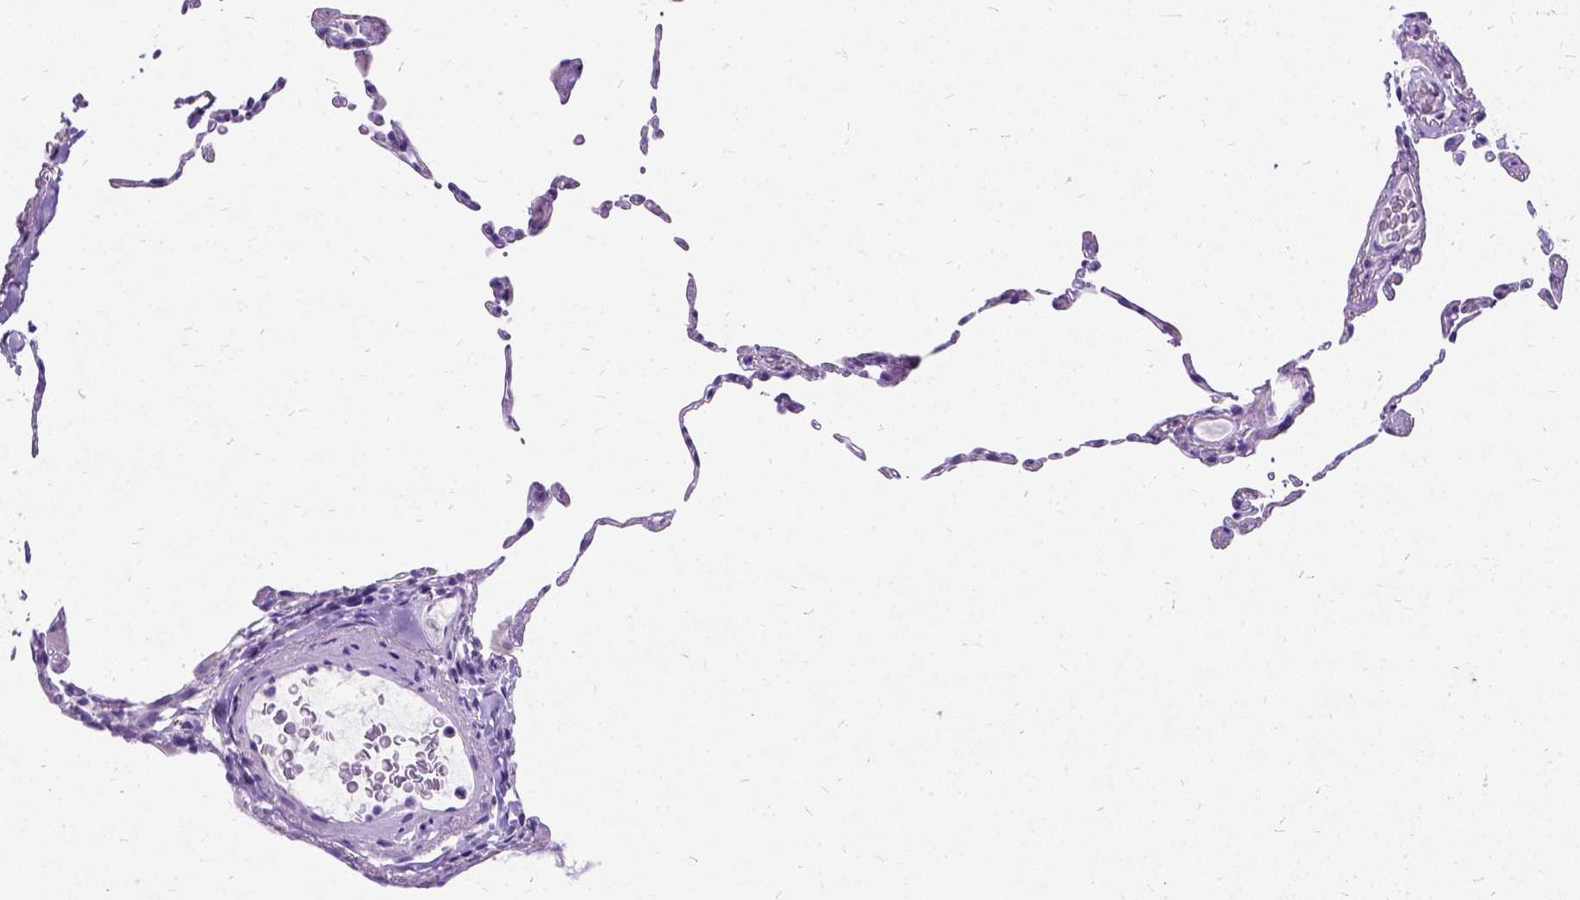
{"staining": {"intensity": "negative", "quantity": "none", "location": "none"}, "tissue": "lung", "cell_type": "Alveolar cells", "image_type": "normal", "snomed": [{"axis": "morphology", "description": "Normal tissue, NOS"}, {"axis": "topography", "description": "Lung"}], "caption": "A high-resolution micrograph shows IHC staining of unremarkable lung, which shows no significant expression in alveolar cells. Brightfield microscopy of IHC stained with DAB (brown) and hematoxylin (blue), captured at high magnification.", "gene": "NEUROD4", "patient": {"sex": "female", "age": 57}}